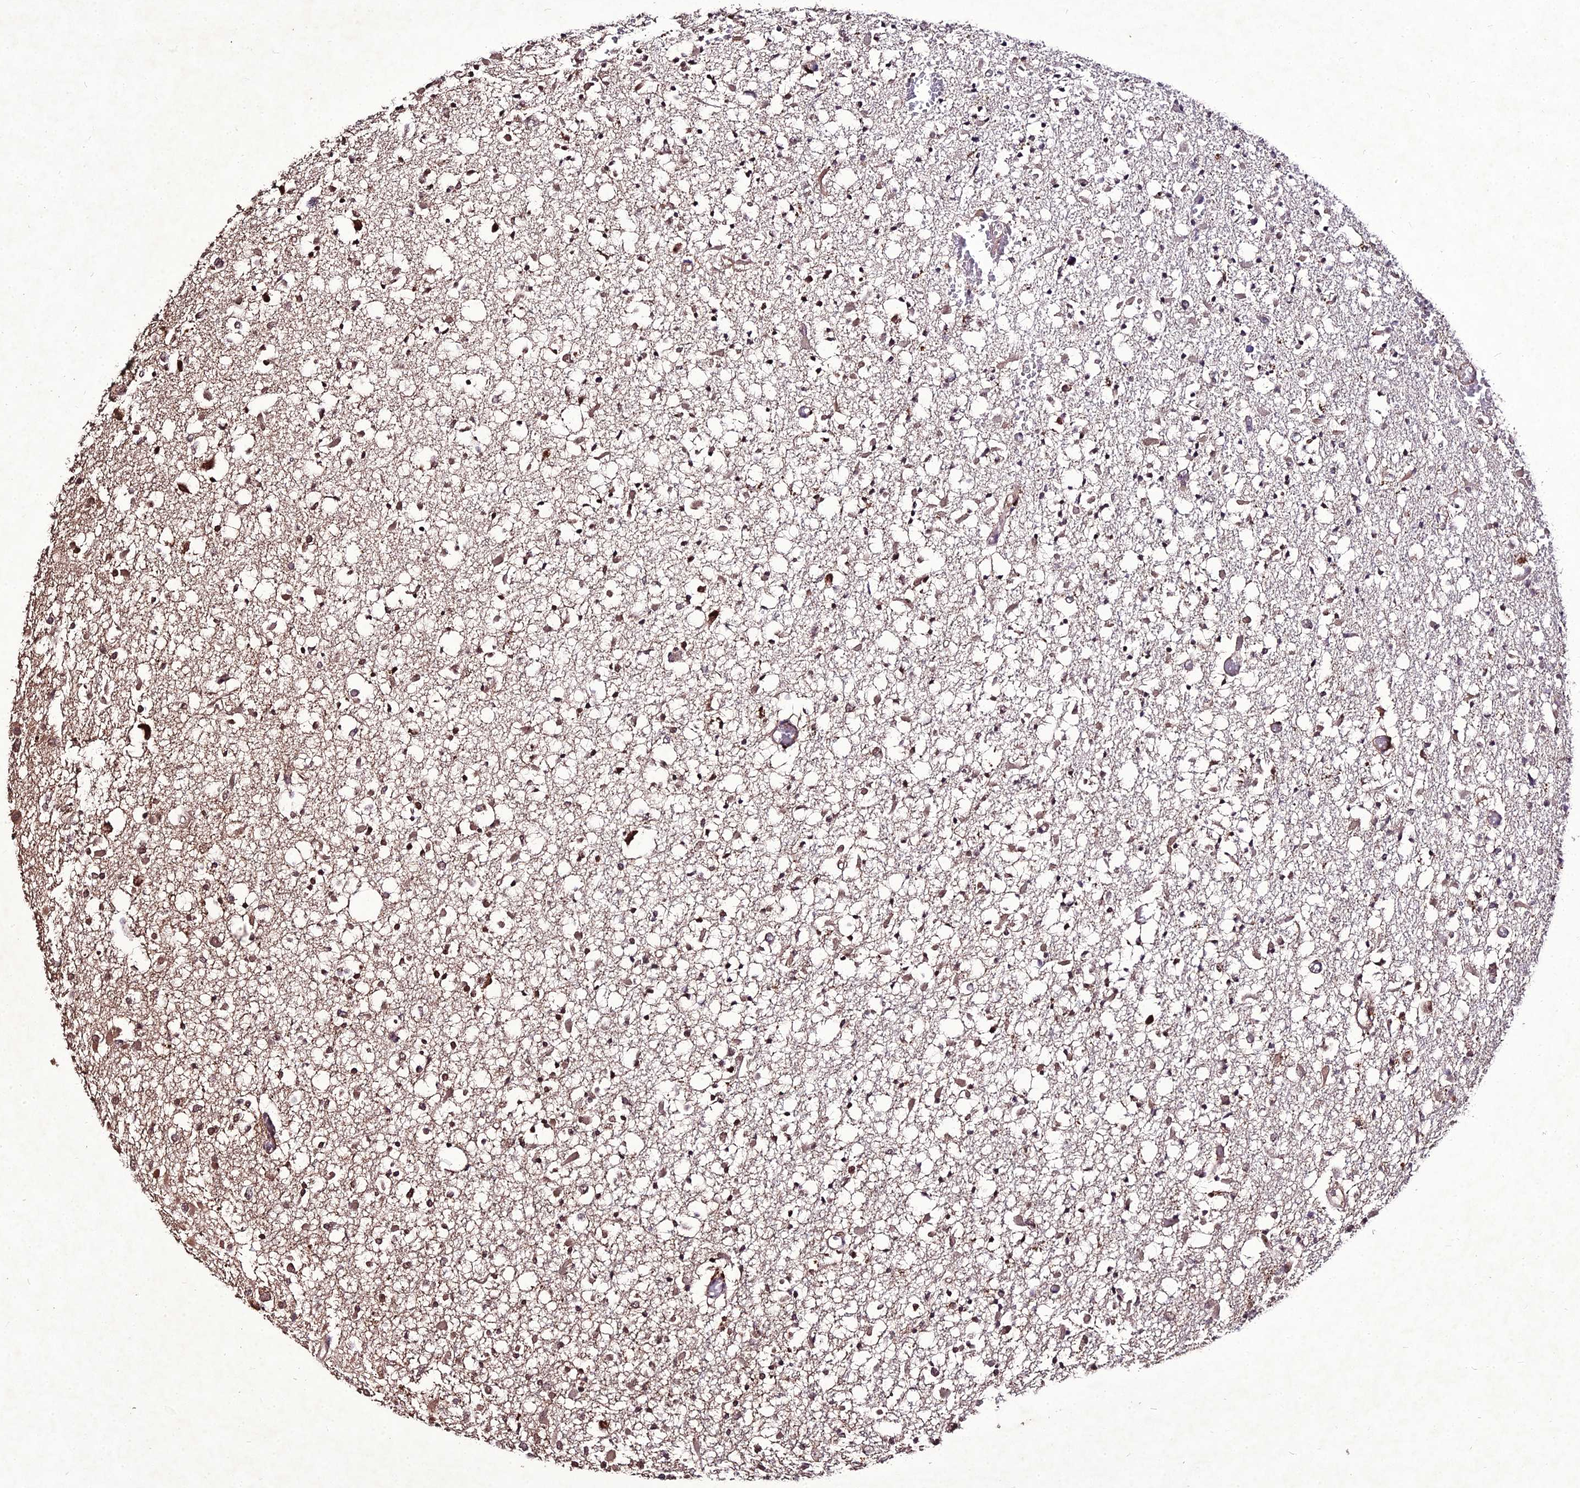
{"staining": {"intensity": "weak", "quantity": "<25%", "location": "cytoplasmic/membranous,nuclear"}, "tissue": "glioma", "cell_type": "Tumor cells", "image_type": "cancer", "snomed": [{"axis": "morphology", "description": "Glioma, malignant, Low grade"}, {"axis": "topography", "description": "Brain"}], "caption": "This is an IHC micrograph of human malignant low-grade glioma. There is no staining in tumor cells.", "gene": "ZNF766", "patient": {"sex": "female", "age": 22}}